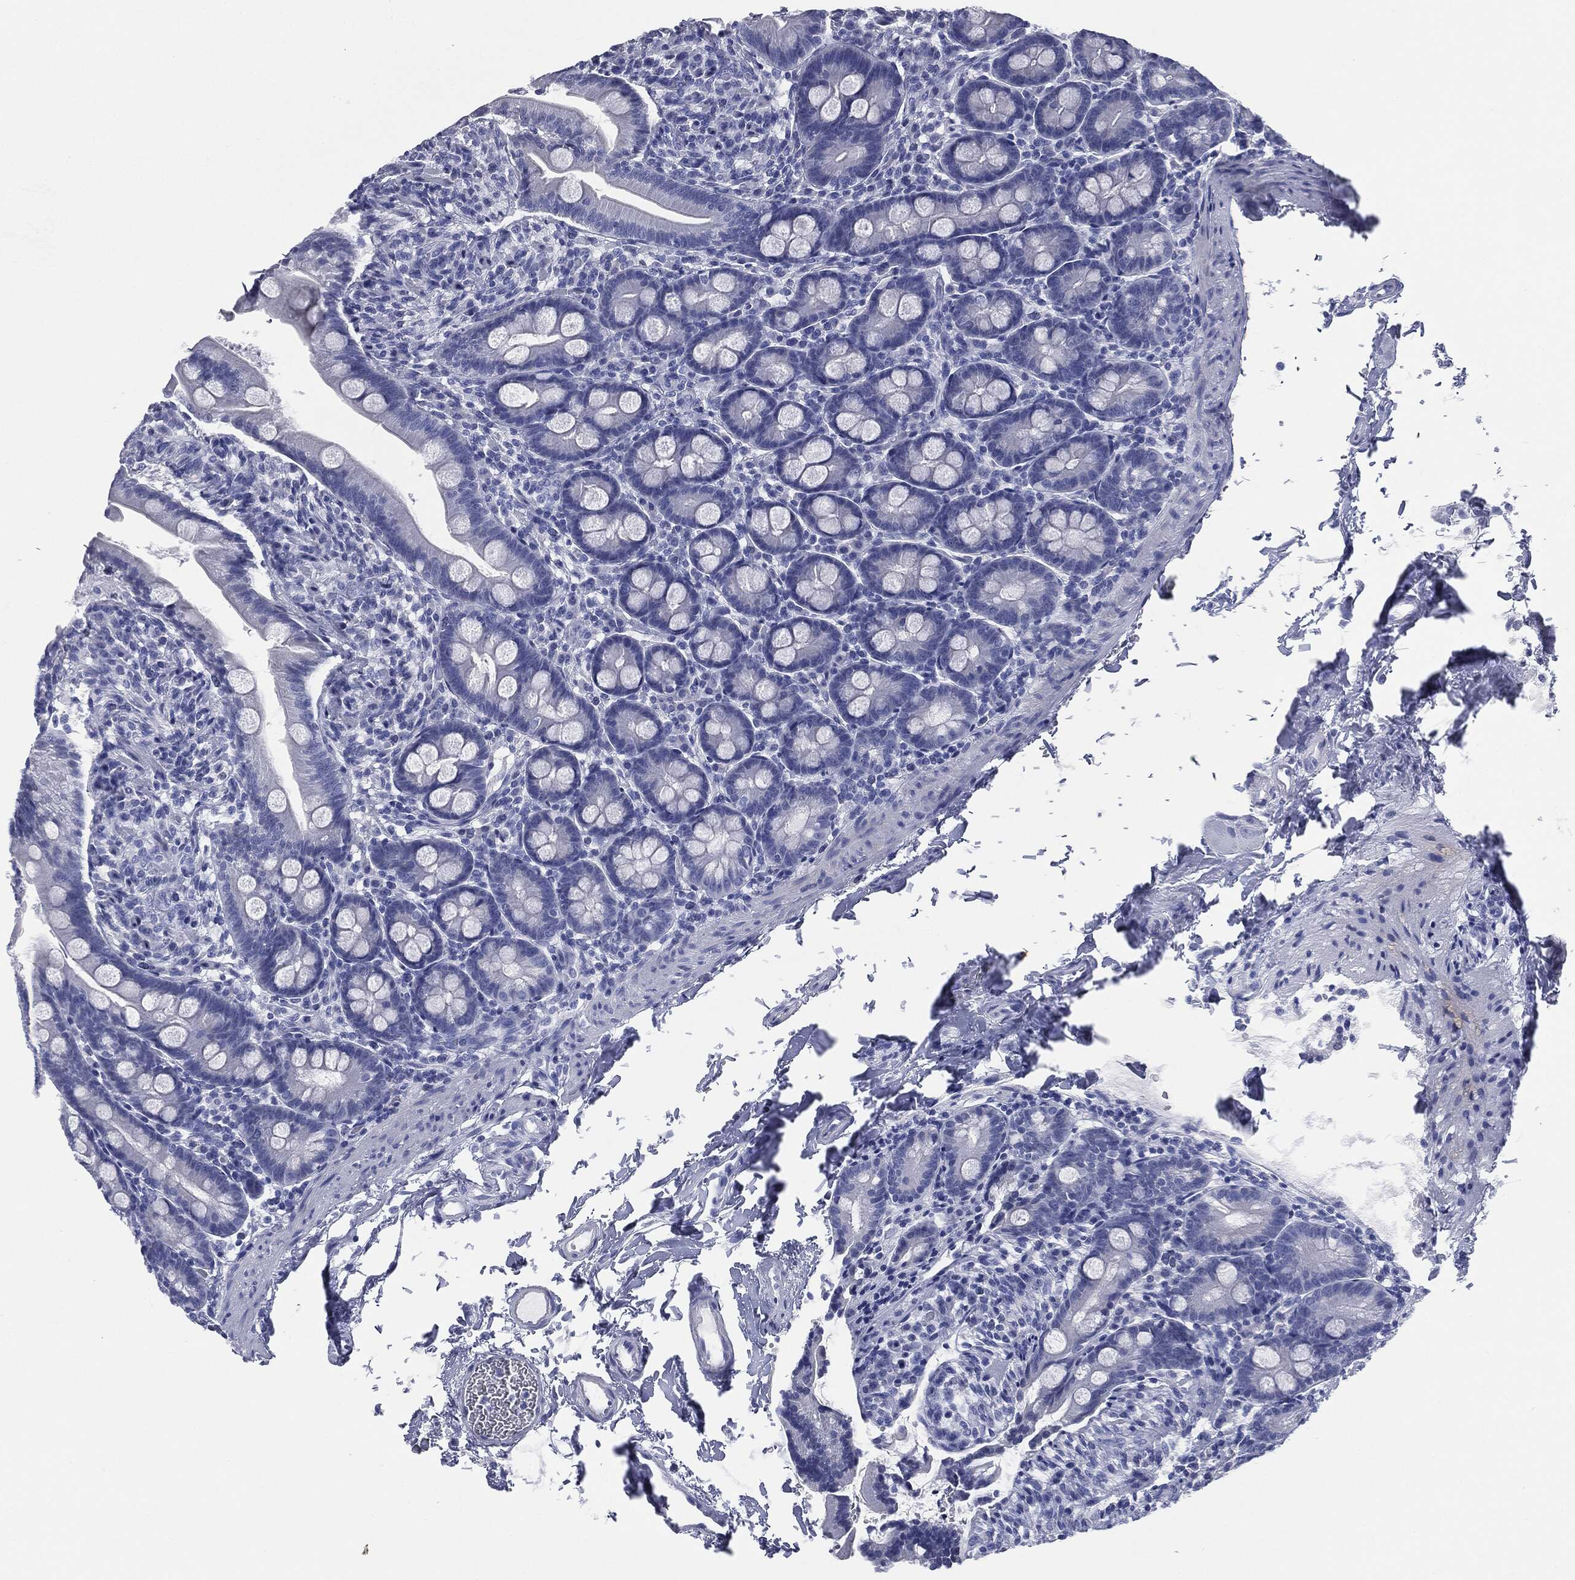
{"staining": {"intensity": "negative", "quantity": "none", "location": "none"}, "tissue": "small intestine", "cell_type": "Glandular cells", "image_type": "normal", "snomed": [{"axis": "morphology", "description": "Normal tissue, NOS"}, {"axis": "topography", "description": "Small intestine"}], "caption": "Normal small intestine was stained to show a protein in brown. There is no significant staining in glandular cells.", "gene": "ATP2A1", "patient": {"sex": "female", "age": 44}}